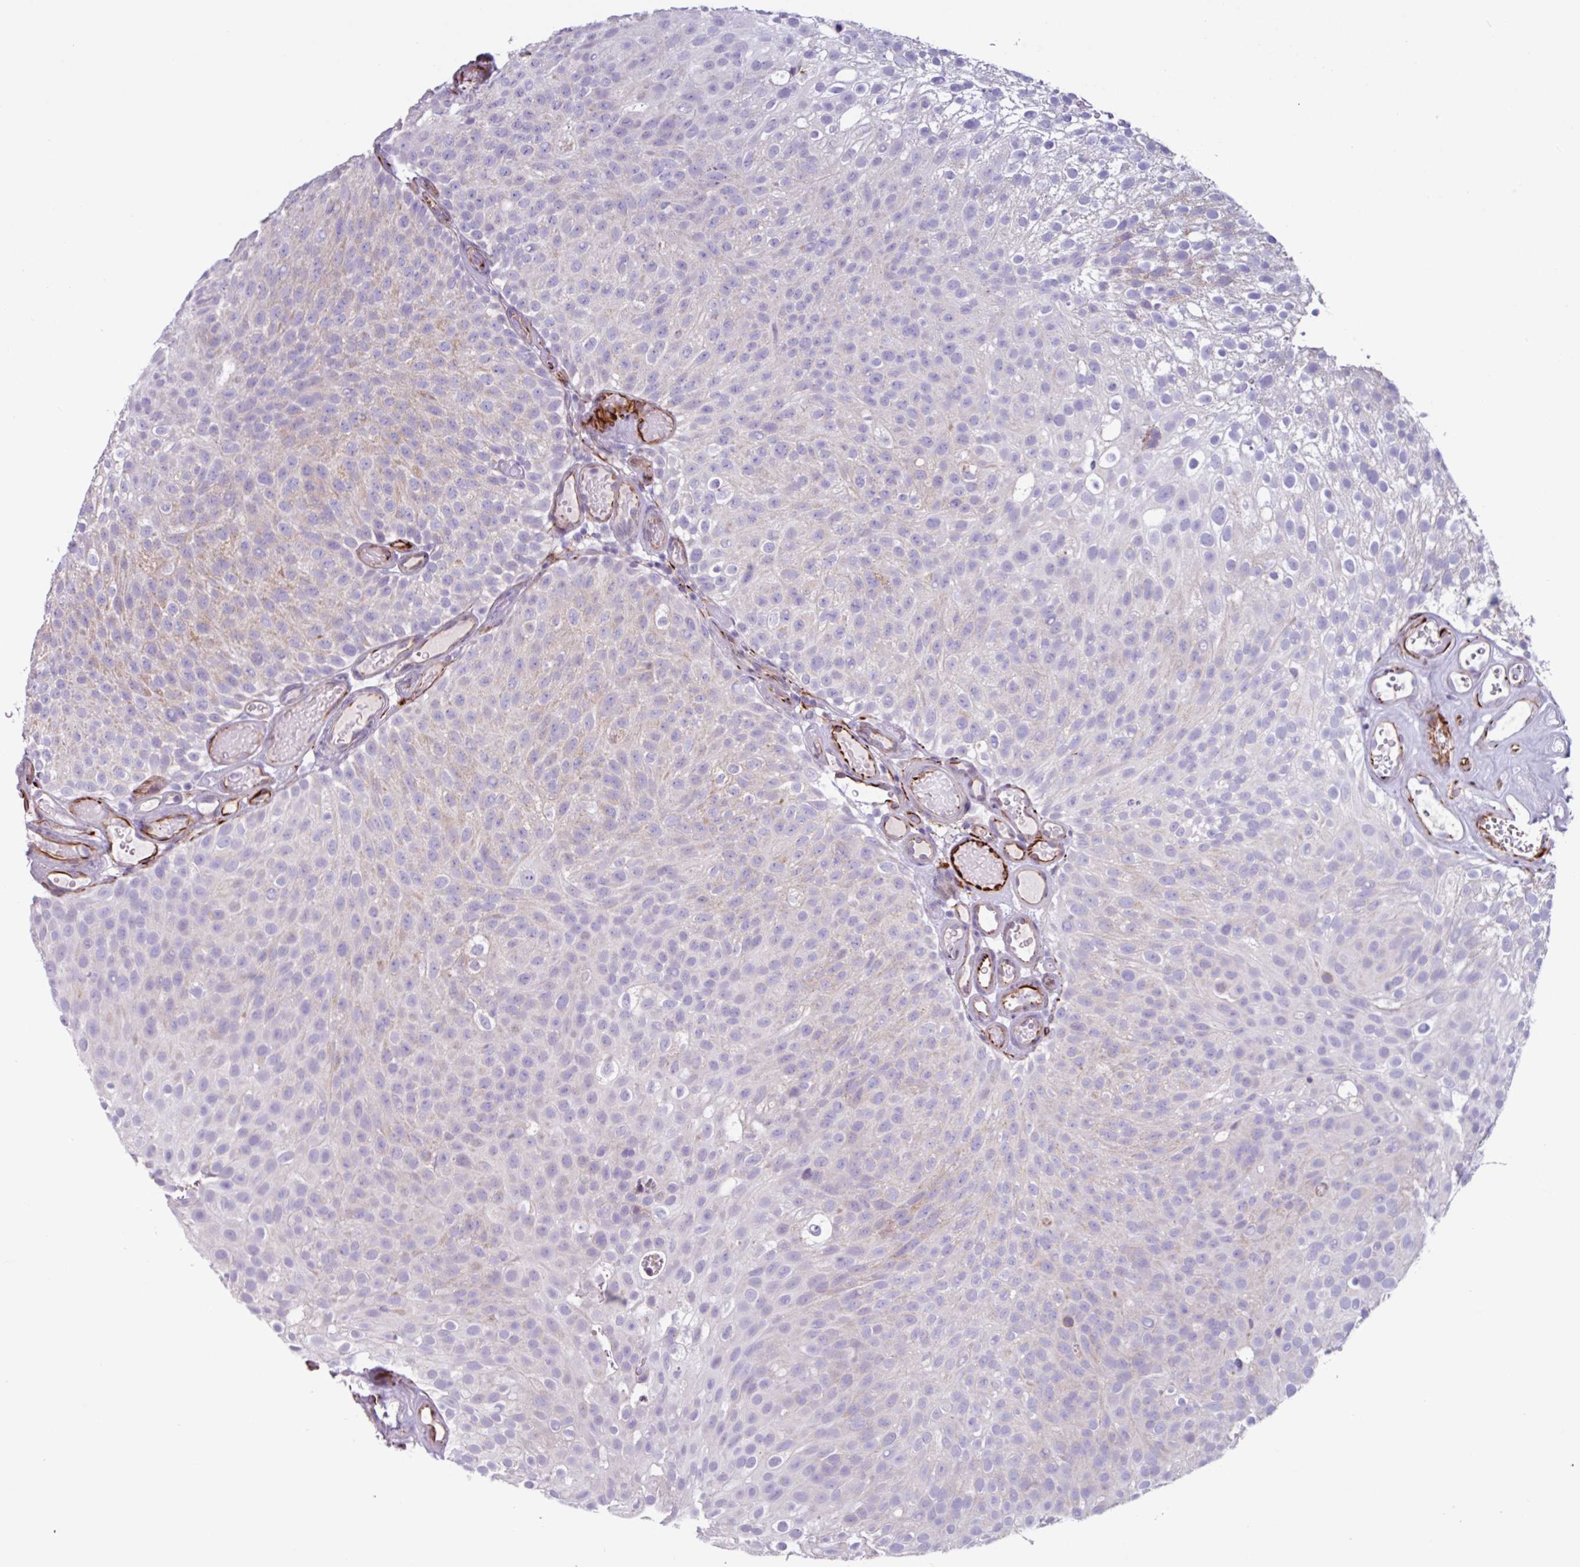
{"staining": {"intensity": "negative", "quantity": "none", "location": "none"}, "tissue": "urothelial cancer", "cell_type": "Tumor cells", "image_type": "cancer", "snomed": [{"axis": "morphology", "description": "Urothelial carcinoma, Low grade"}, {"axis": "topography", "description": "Urinary bladder"}], "caption": "There is no significant positivity in tumor cells of urothelial carcinoma (low-grade).", "gene": "BTD", "patient": {"sex": "male", "age": 78}}